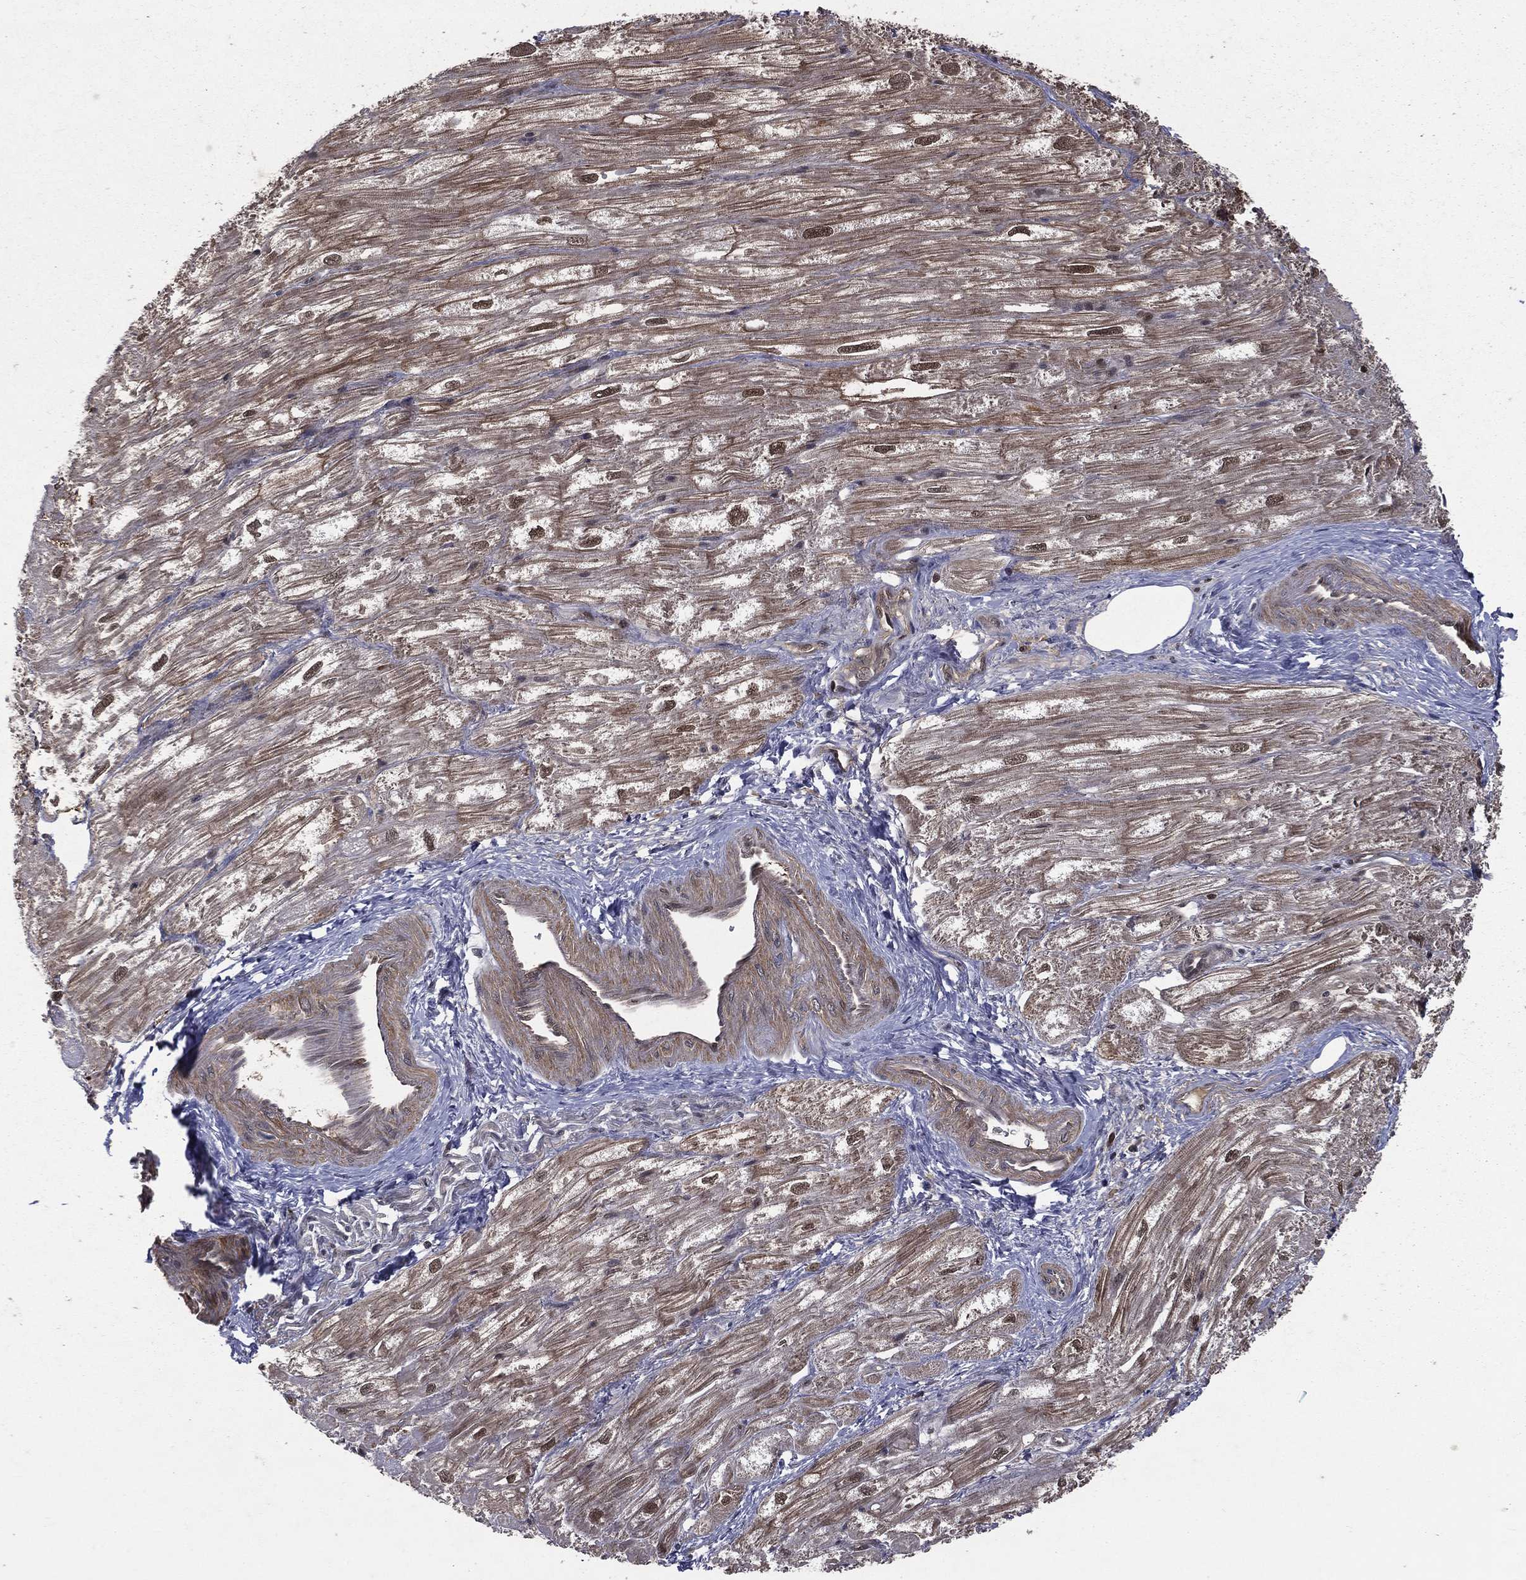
{"staining": {"intensity": "weak", "quantity": "<25%", "location": "cytoplasmic/membranous"}, "tissue": "heart muscle", "cell_type": "Cardiomyocytes", "image_type": "normal", "snomed": [{"axis": "morphology", "description": "Normal tissue, NOS"}, {"axis": "topography", "description": "Heart"}], "caption": "Human heart muscle stained for a protein using immunohistochemistry (IHC) displays no expression in cardiomyocytes.", "gene": "FGD1", "patient": {"sex": "male", "age": 62}}